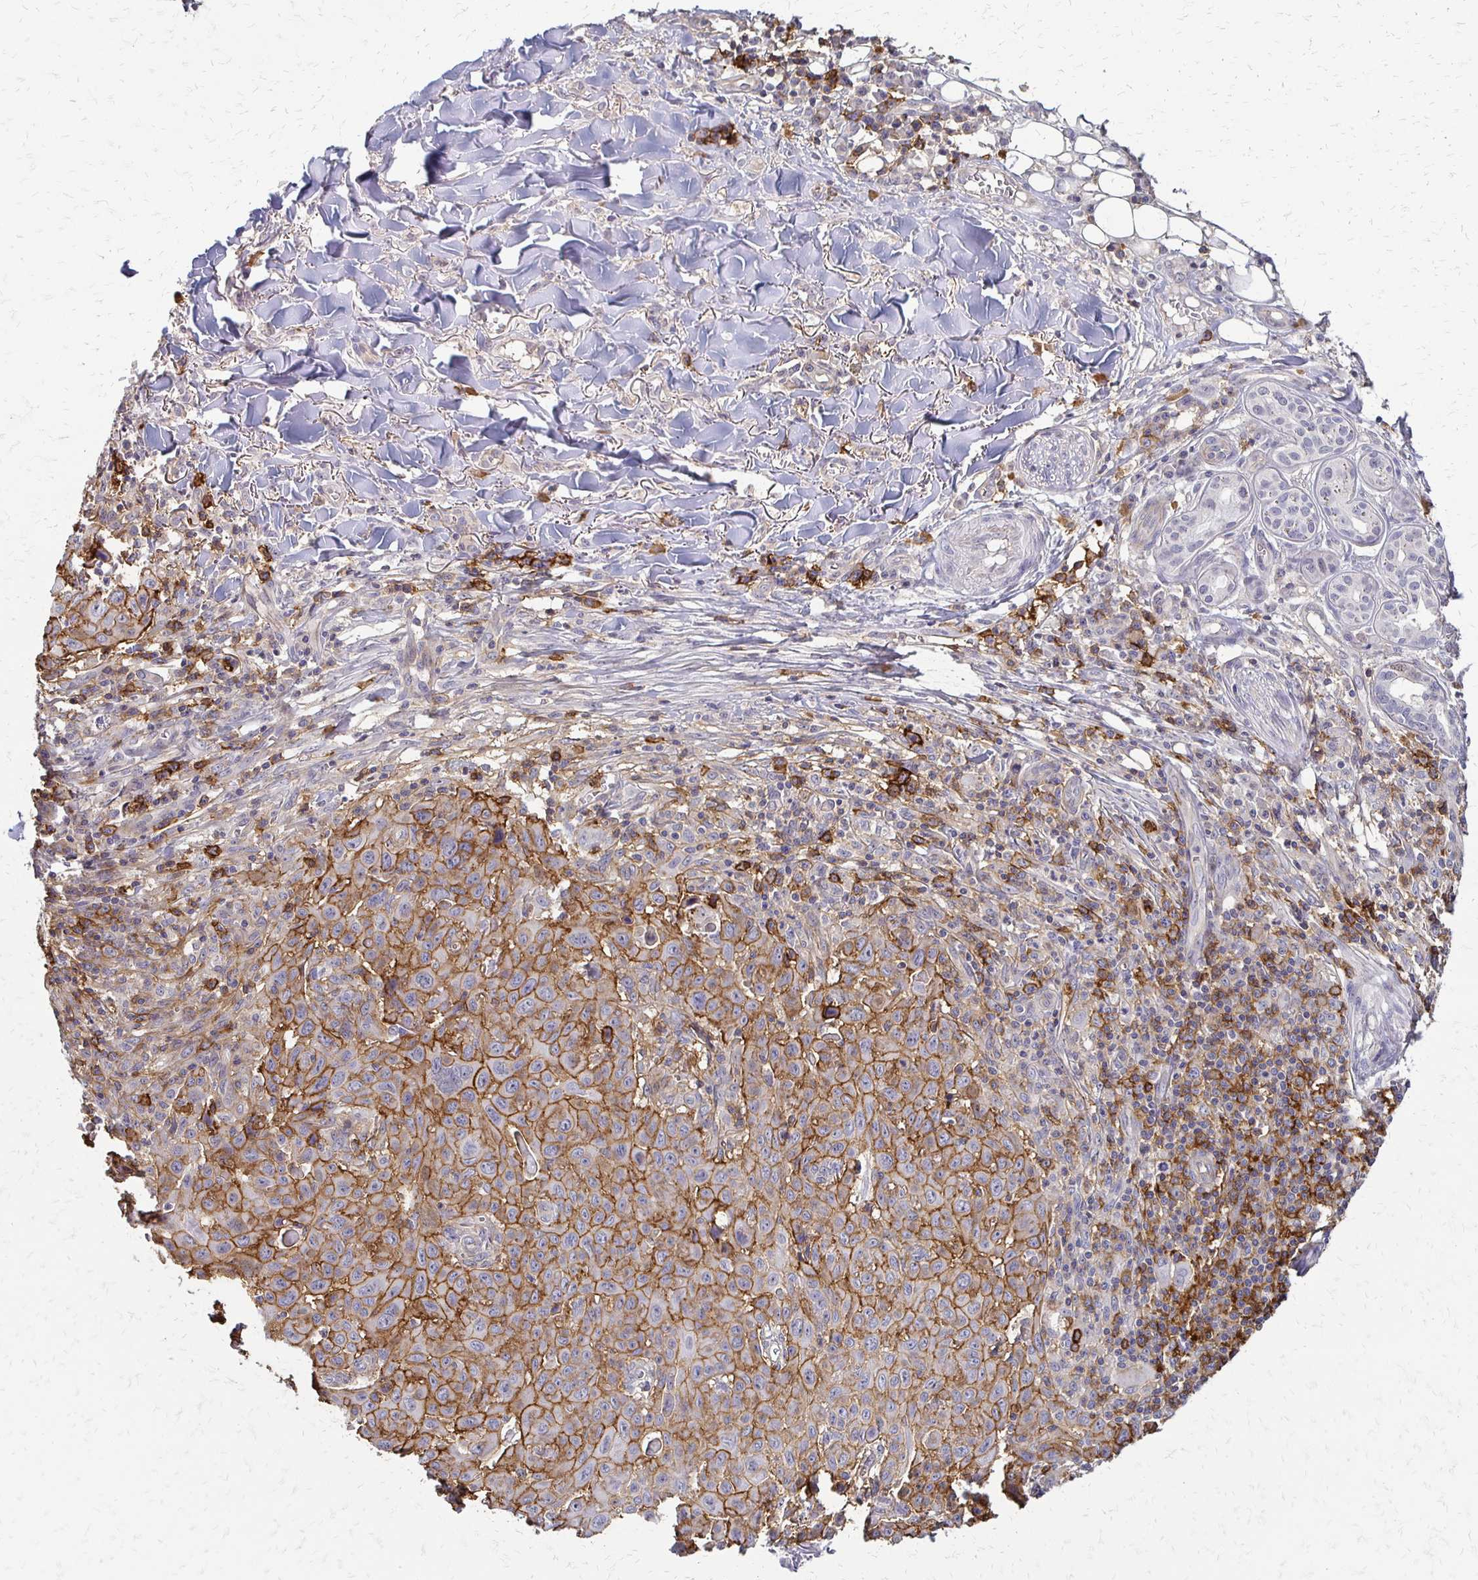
{"staining": {"intensity": "moderate", "quantity": ">75%", "location": "cytoplasmic/membranous"}, "tissue": "skin cancer", "cell_type": "Tumor cells", "image_type": "cancer", "snomed": [{"axis": "morphology", "description": "Squamous cell carcinoma, NOS"}, {"axis": "topography", "description": "Skin"}], "caption": "There is medium levels of moderate cytoplasmic/membranous expression in tumor cells of skin squamous cell carcinoma, as demonstrated by immunohistochemical staining (brown color).", "gene": "SLC9A9", "patient": {"sex": "male", "age": 75}}